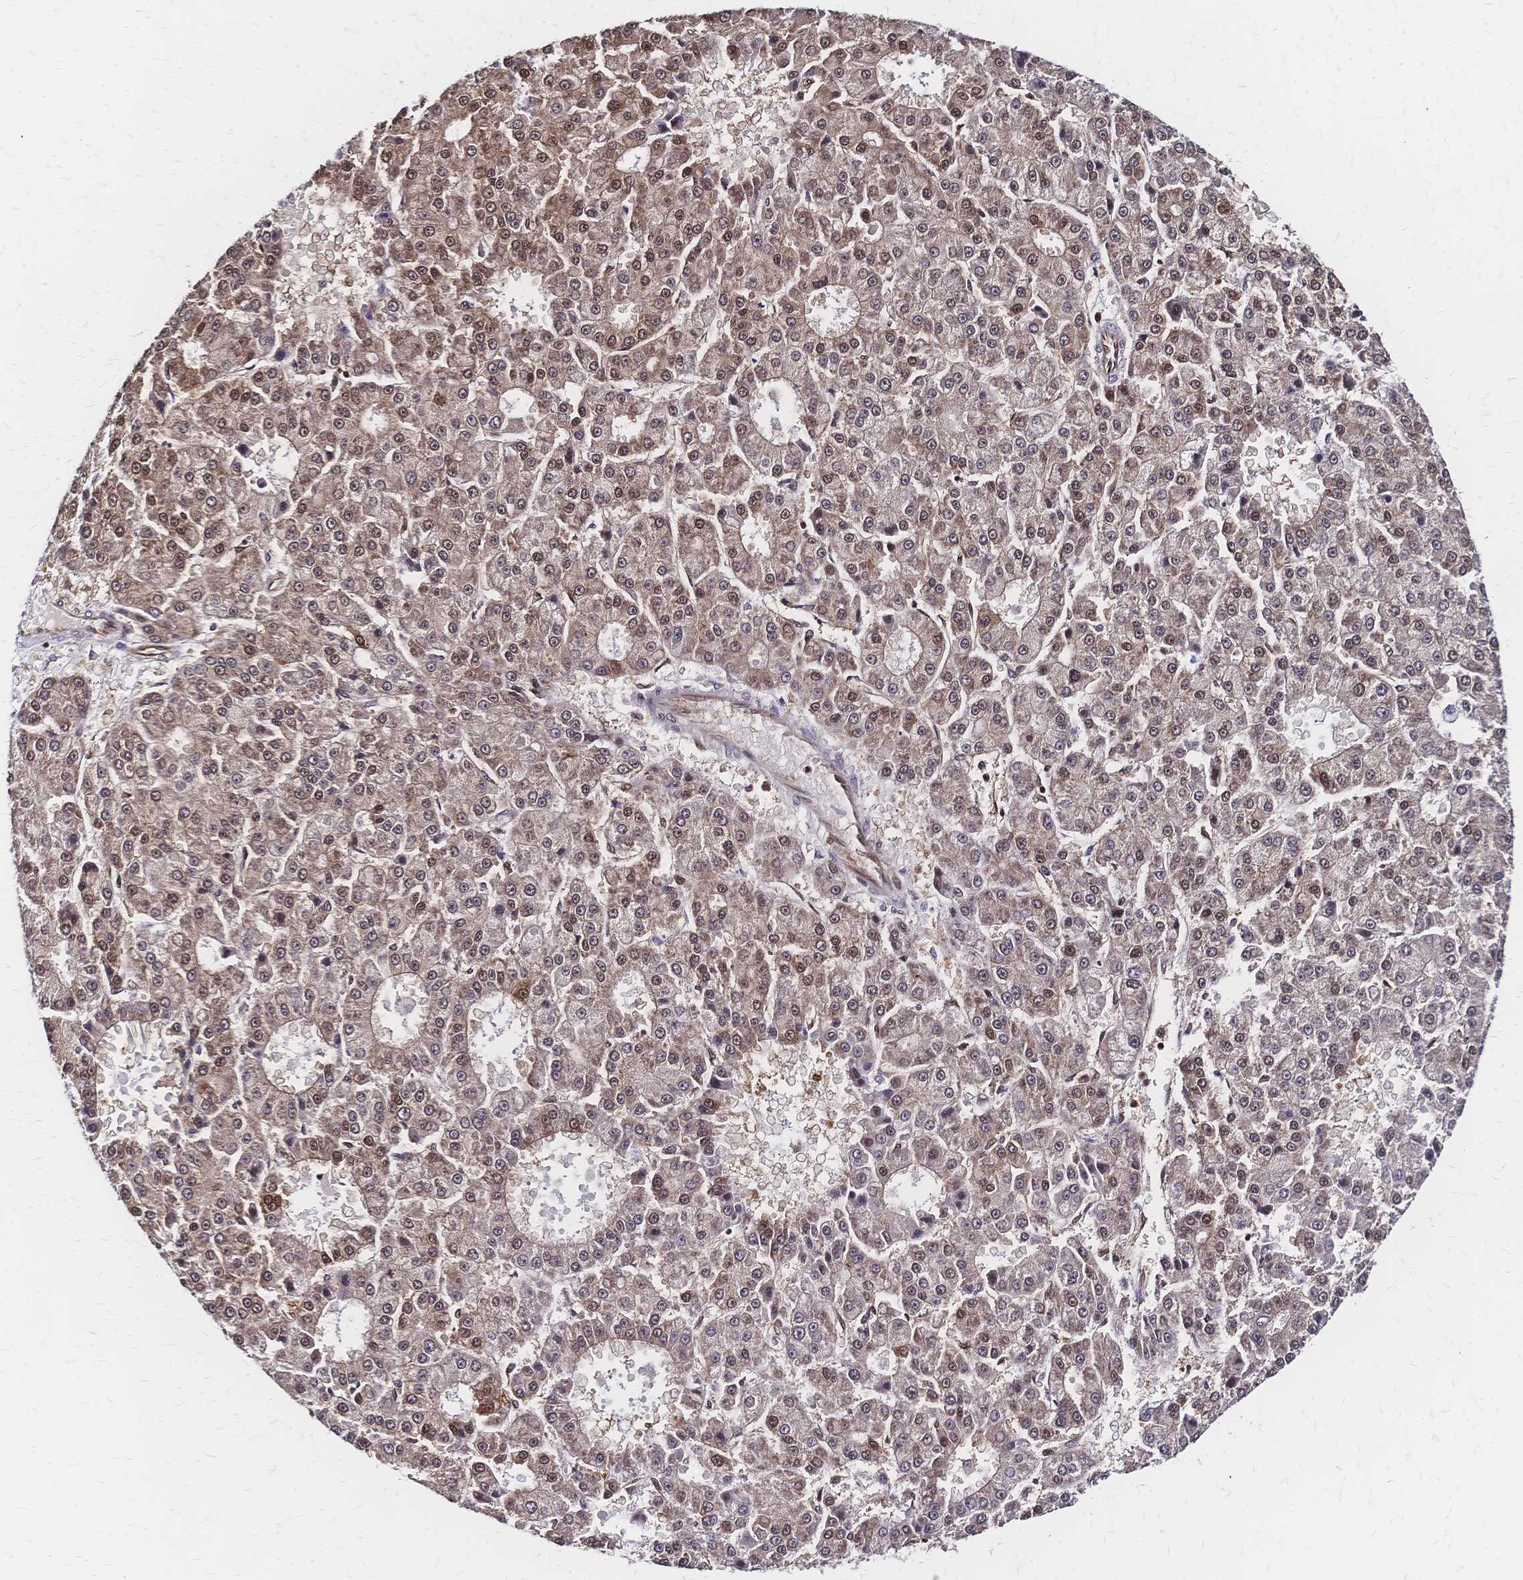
{"staining": {"intensity": "moderate", "quantity": ">75%", "location": "cytoplasmic/membranous,nuclear"}, "tissue": "liver cancer", "cell_type": "Tumor cells", "image_type": "cancer", "snomed": [{"axis": "morphology", "description": "Carcinoma, Hepatocellular, NOS"}, {"axis": "topography", "description": "Liver"}], "caption": "Liver hepatocellular carcinoma was stained to show a protein in brown. There is medium levels of moderate cytoplasmic/membranous and nuclear expression in about >75% of tumor cells.", "gene": "HDGF", "patient": {"sex": "male", "age": 70}}